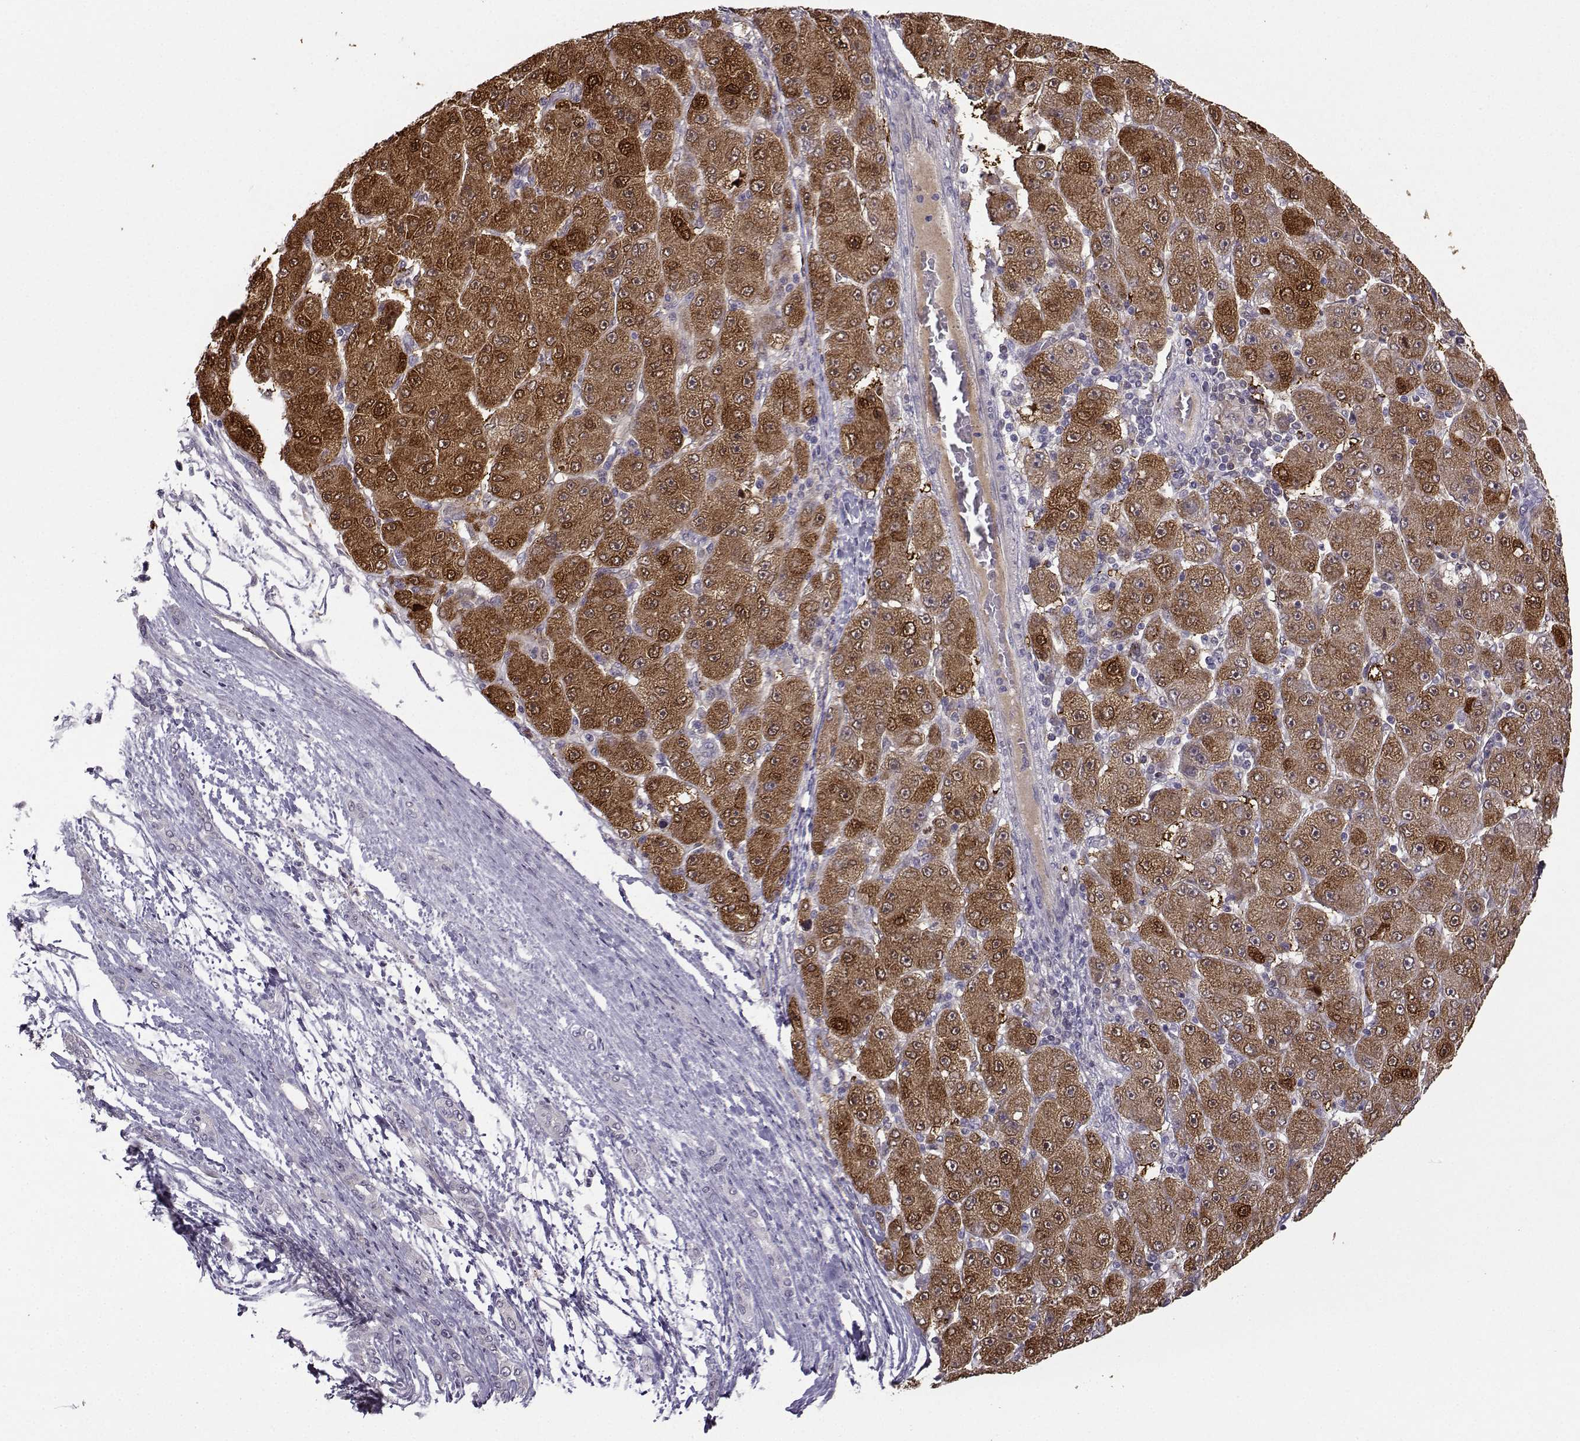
{"staining": {"intensity": "strong", "quantity": ">75%", "location": "cytoplasmic/membranous"}, "tissue": "liver cancer", "cell_type": "Tumor cells", "image_type": "cancer", "snomed": [{"axis": "morphology", "description": "Carcinoma, Hepatocellular, NOS"}, {"axis": "topography", "description": "Liver"}], "caption": "The image demonstrates a brown stain indicating the presence of a protein in the cytoplasmic/membranous of tumor cells in liver hepatocellular carcinoma.", "gene": "NQO1", "patient": {"sex": "male", "age": 67}}